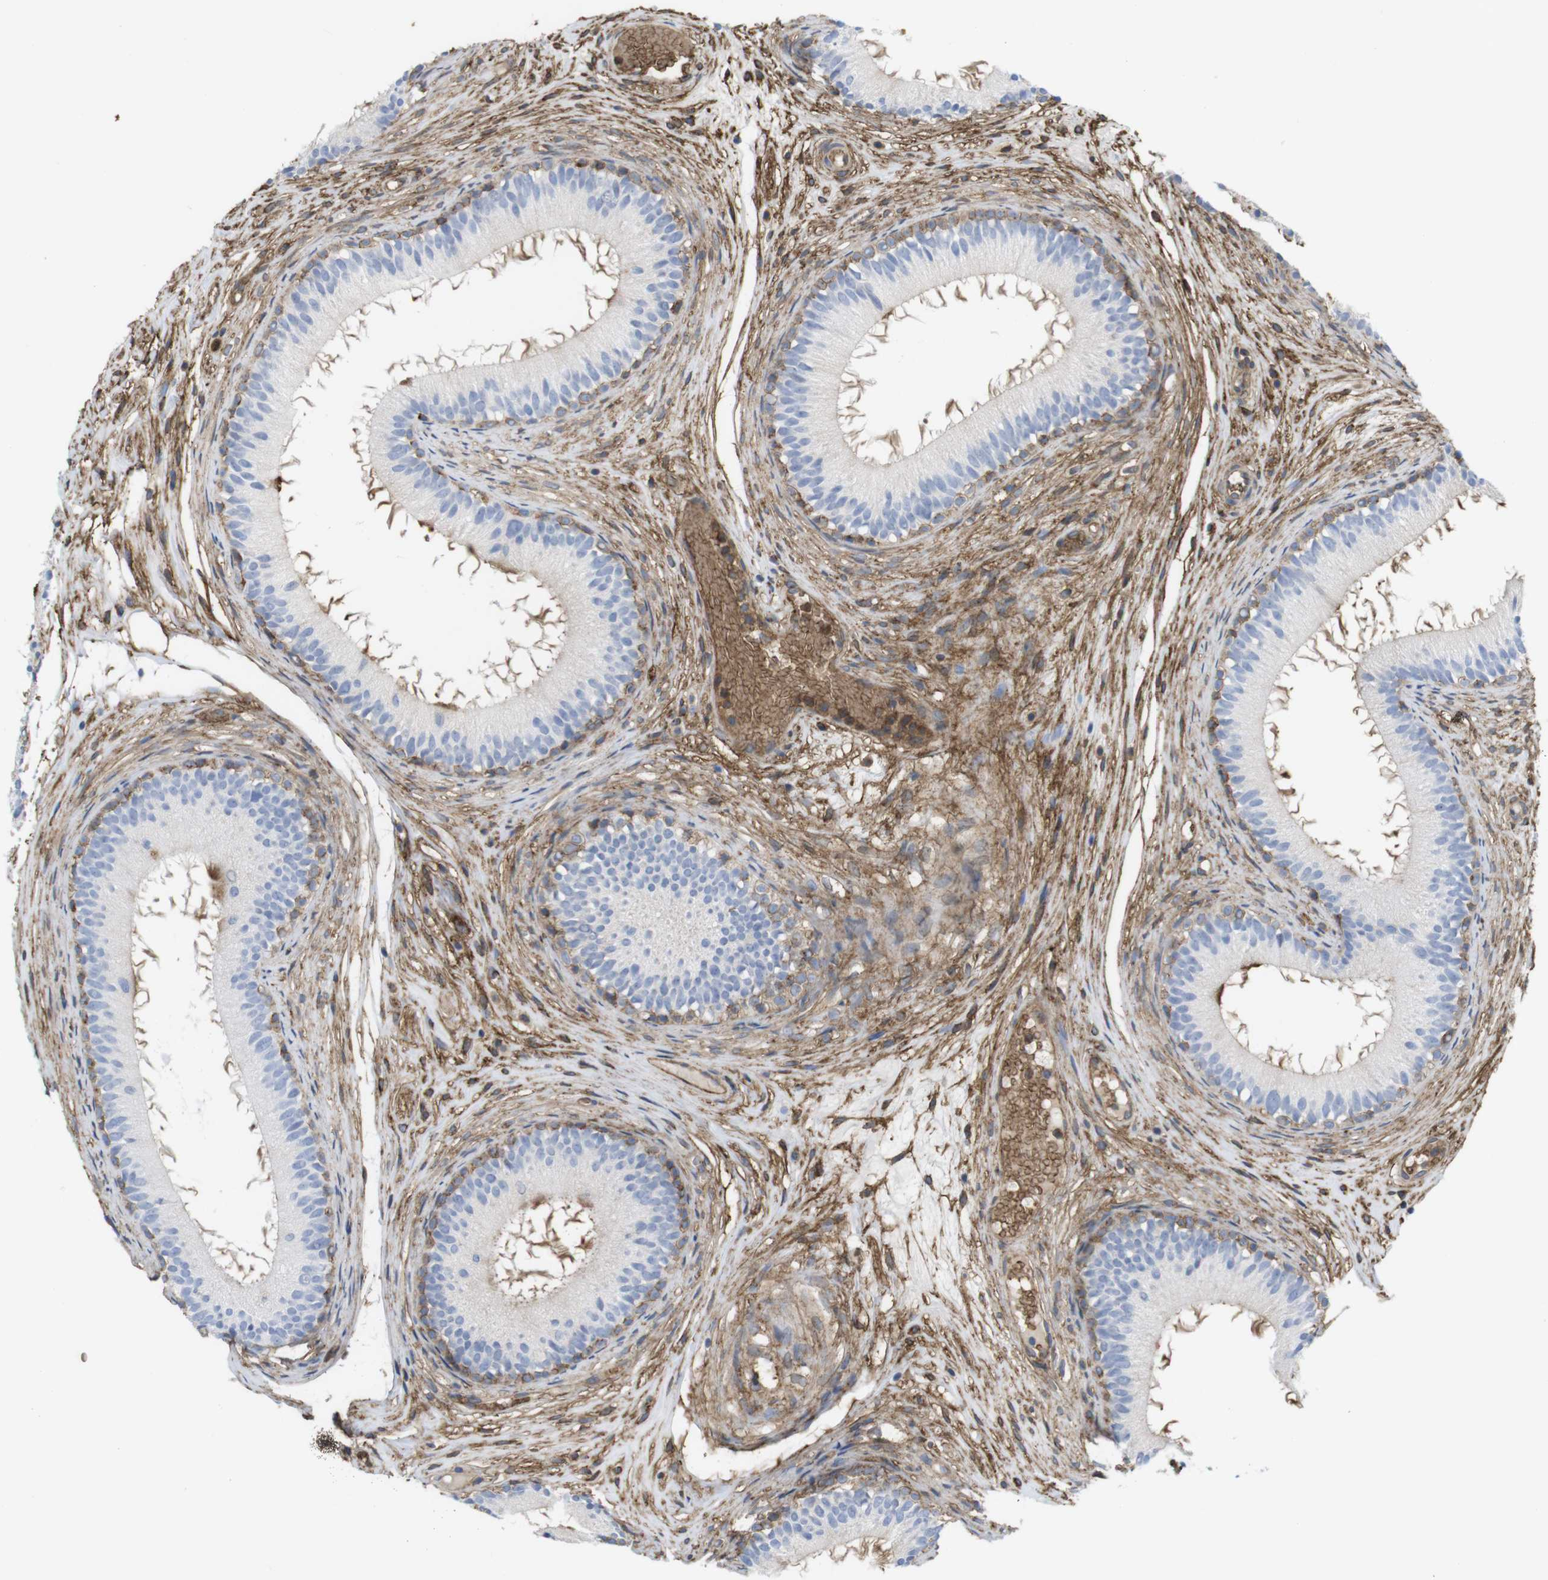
{"staining": {"intensity": "moderate", "quantity": "<25%", "location": "cytoplasmic/membranous"}, "tissue": "epididymis", "cell_type": "Glandular cells", "image_type": "normal", "snomed": [{"axis": "morphology", "description": "Normal tissue, NOS"}, {"axis": "morphology", "description": "Atrophy, NOS"}, {"axis": "topography", "description": "Testis"}, {"axis": "topography", "description": "Epididymis"}], "caption": "A photomicrograph of epididymis stained for a protein reveals moderate cytoplasmic/membranous brown staining in glandular cells. The protein is shown in brown color, while the nuclei are stained blue.", "gene": "CYBRD1", "patient": {"sex": "male", "age": 18}}